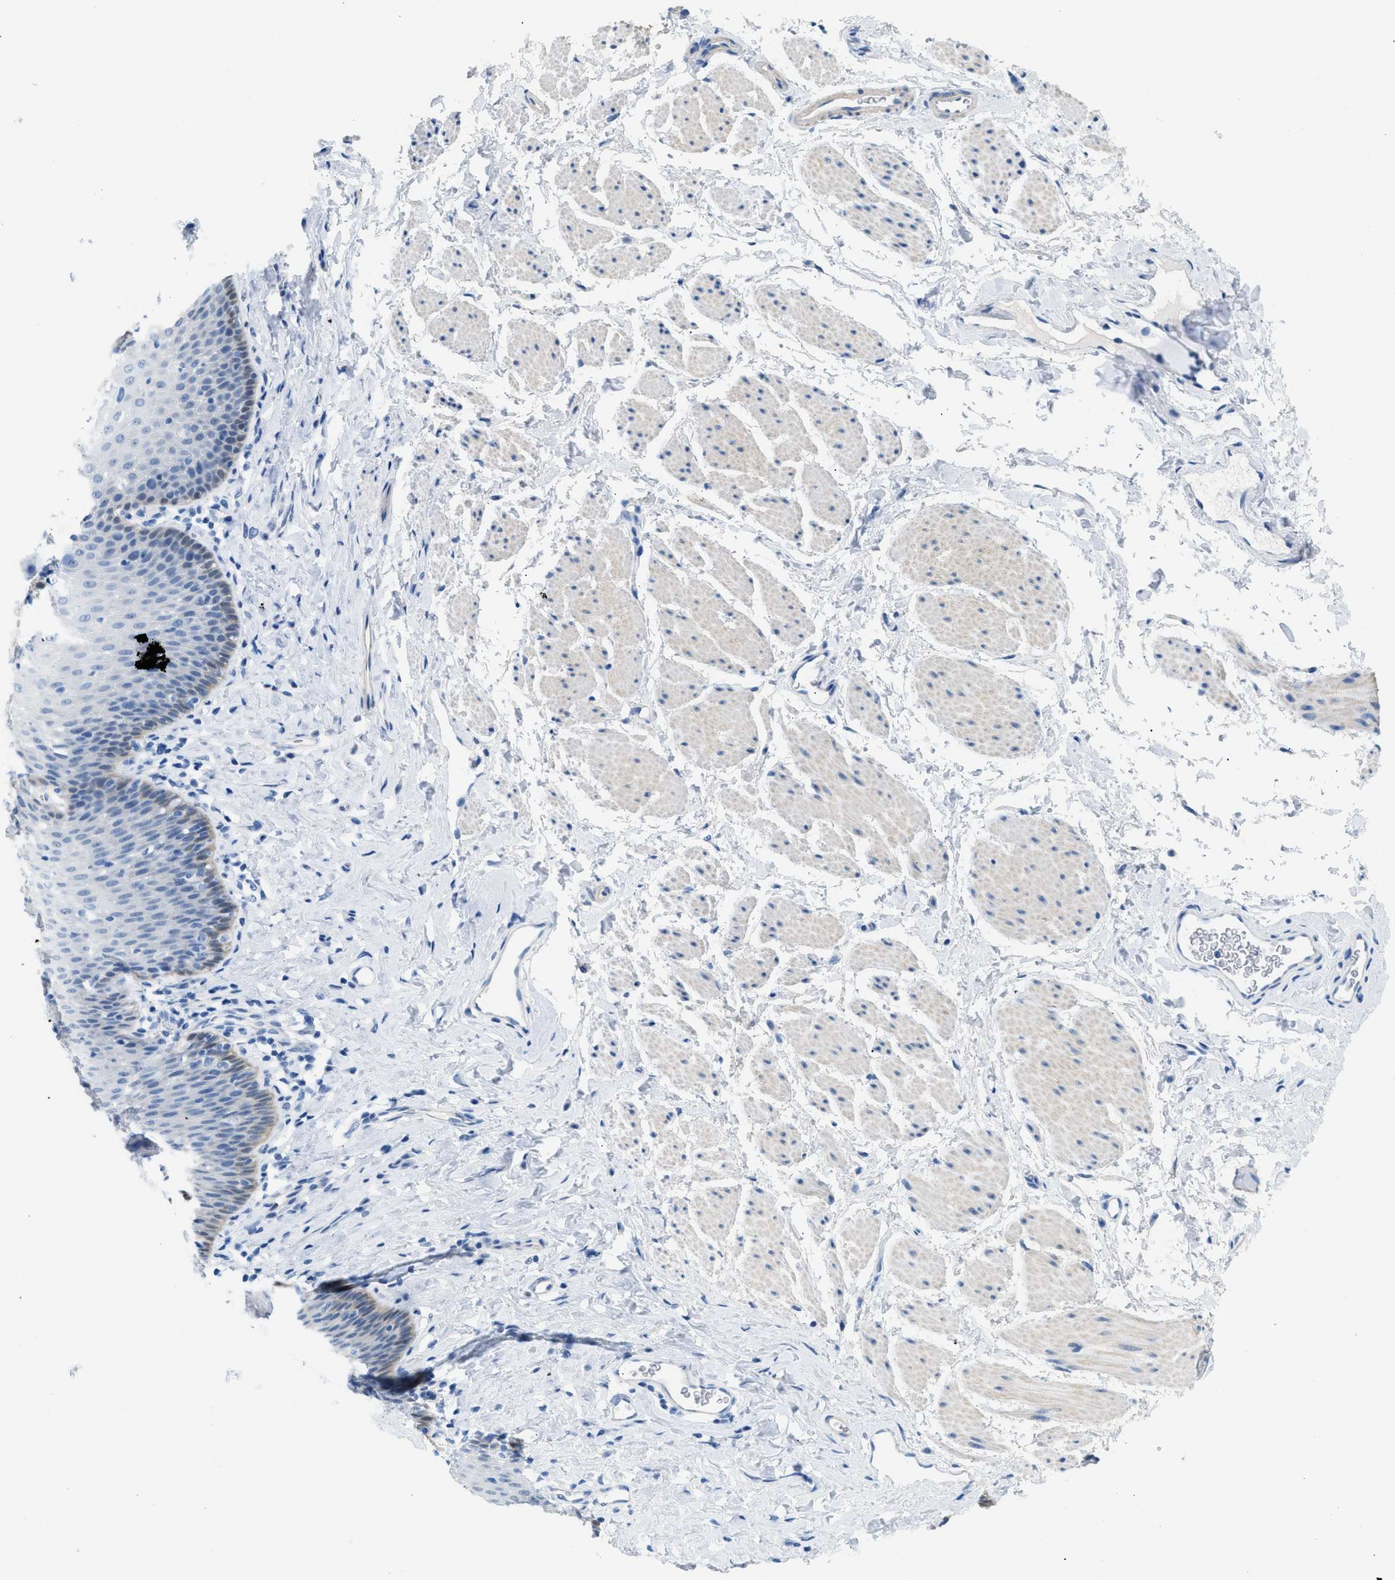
{"staining": {"intensity": "weak", "quantity": "<25%", "location": "nuclear"}, "tissue": "esophagus", "cell_type": "Squamous epithelial cells", "image_type": "normal", "snomed": [{"axis": "morphology", "description": "Normal tissue, NOS"}, {"axis": "topography", "description": "Esophagus"}], "caption": "IHC photomicrograph of normal esophagus: human esophagus stained with DAB (3,3'-diaminobenzidine) shows no significant protein positivity in squamous epithelial cells.", "gene": "SPAM1", "patient": {"sex": "female", "age": 61}}